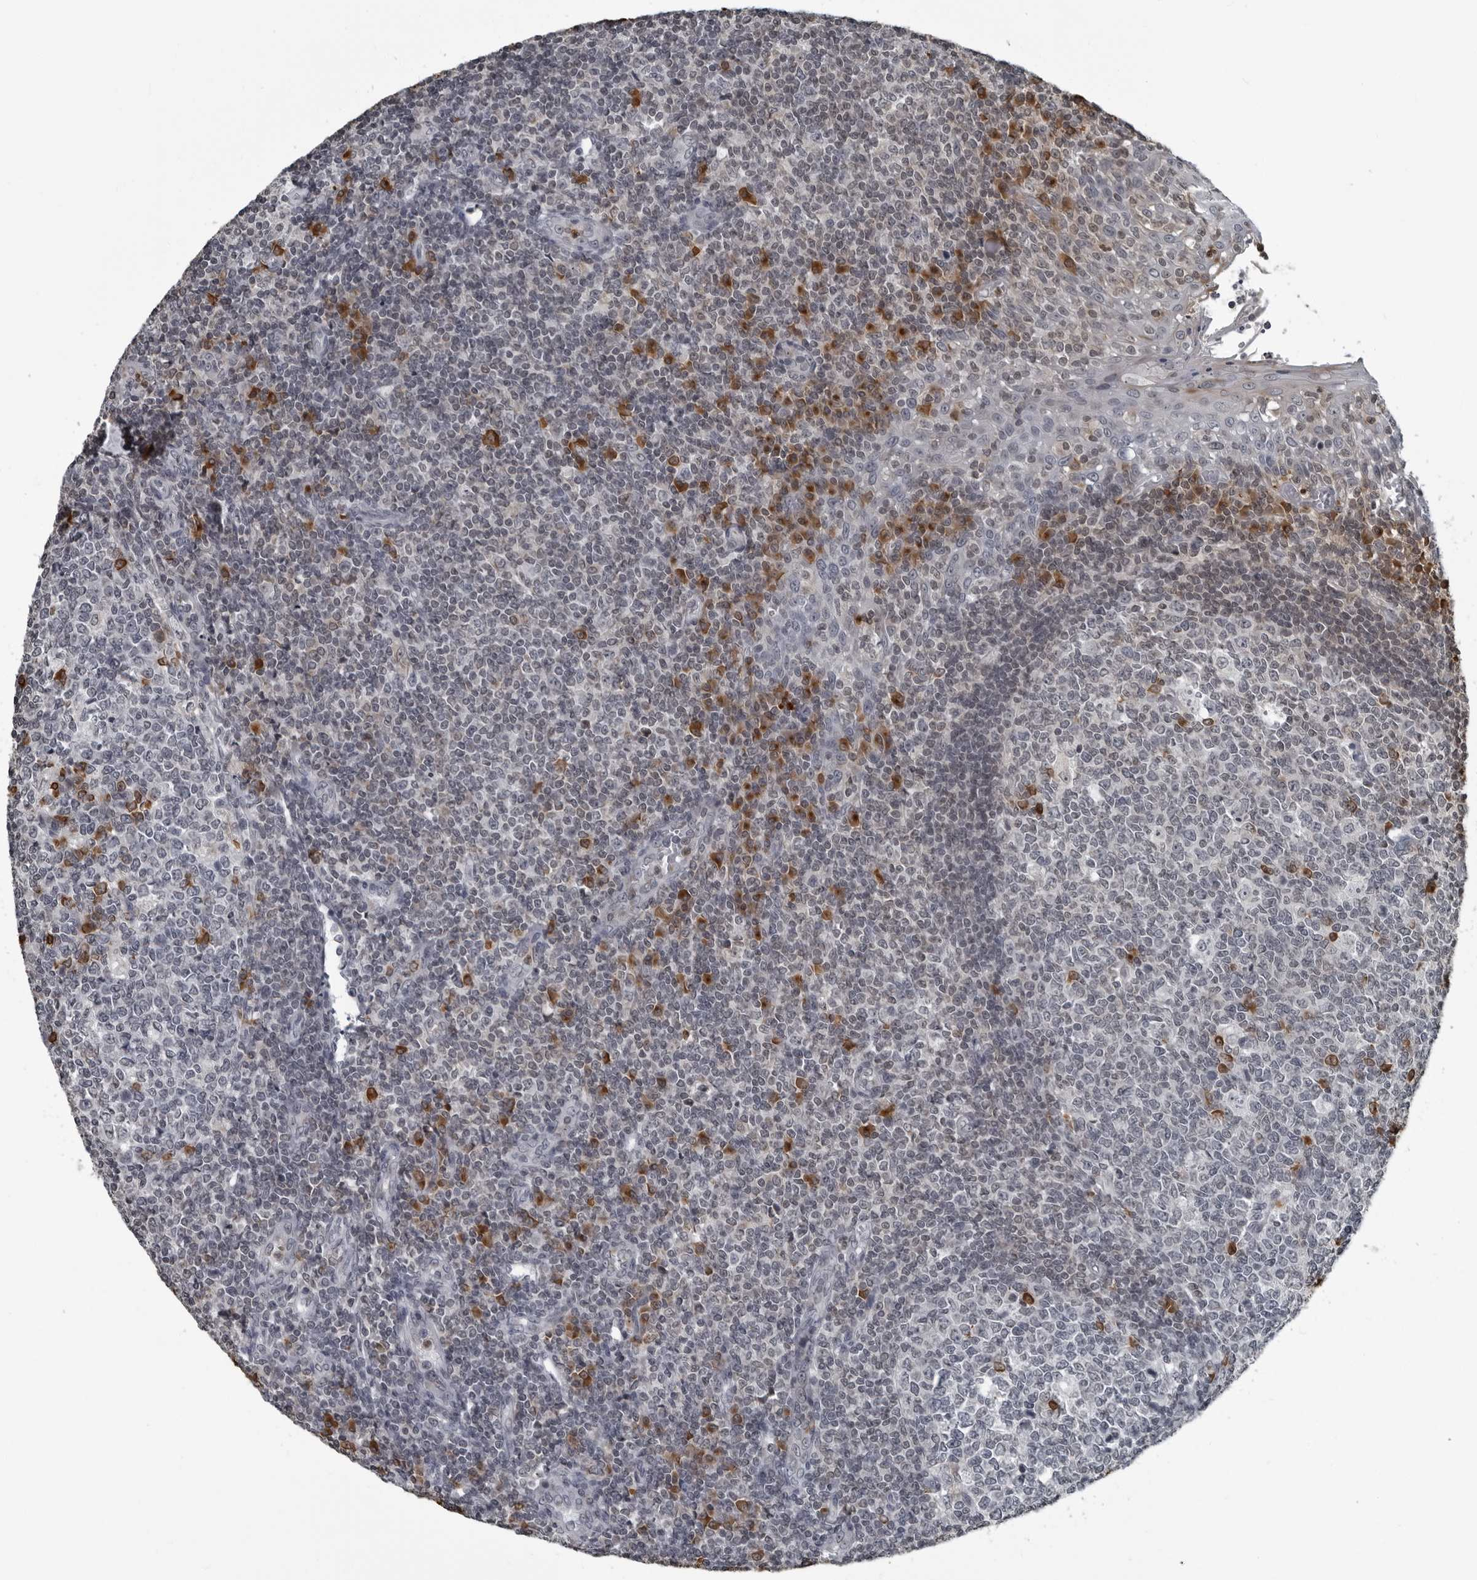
{"staining": {"intensity": "moderate", "quantity": "<25%", "location": "cytoplasmic/membranous,nuclear"}, "tissue": "tonsil", "cell_type": "Germinal center cells", "image_type": "normal", "snomed": [{"axis": "morphology", "description": "Normal tissue, NOS"}, {"axis": "topography", "description": "Tonsil"}], "caption": "Immunohistochemistry (IHC) (DAB) staining of unremarkable tonsil reveals moderate cytoplasmic/membranous,nuclear protein staining in approximately <25% of germinal center cells.", "gene": "RTCA", "patient": {"sex": "female", "age": 19}}